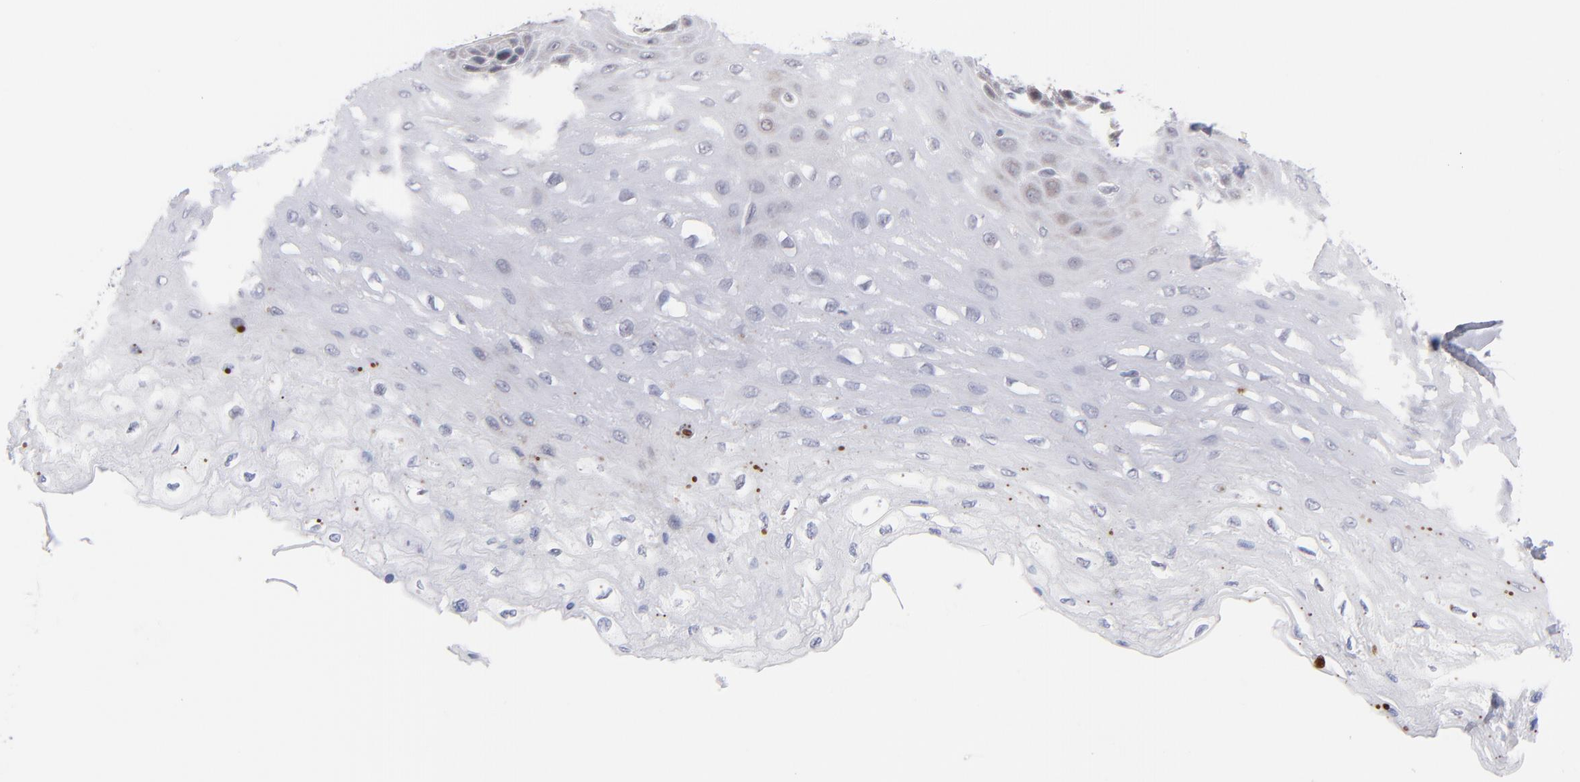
{"staining": {"intensity": "weak", "quantity": "<25%", "location": "nuclear"}, "tissue": "esophagus", "cell_type": "Squamous epithelial cells", "image_type": "normal", "snomed": [{"axis": "morphology", "description": "Normal tissue, NOS"}, {"axis": "topography", "description": "Esophagus"}], "caption": "IHC micrograph of normal esophagus: esophagus stained with DAB (3,3'-diaminobenzidine) demonstrates no significant protein expression in squamous epithelial cells.", "gene": "WSB1", "patient": {"sex": "female", "age": 72}}